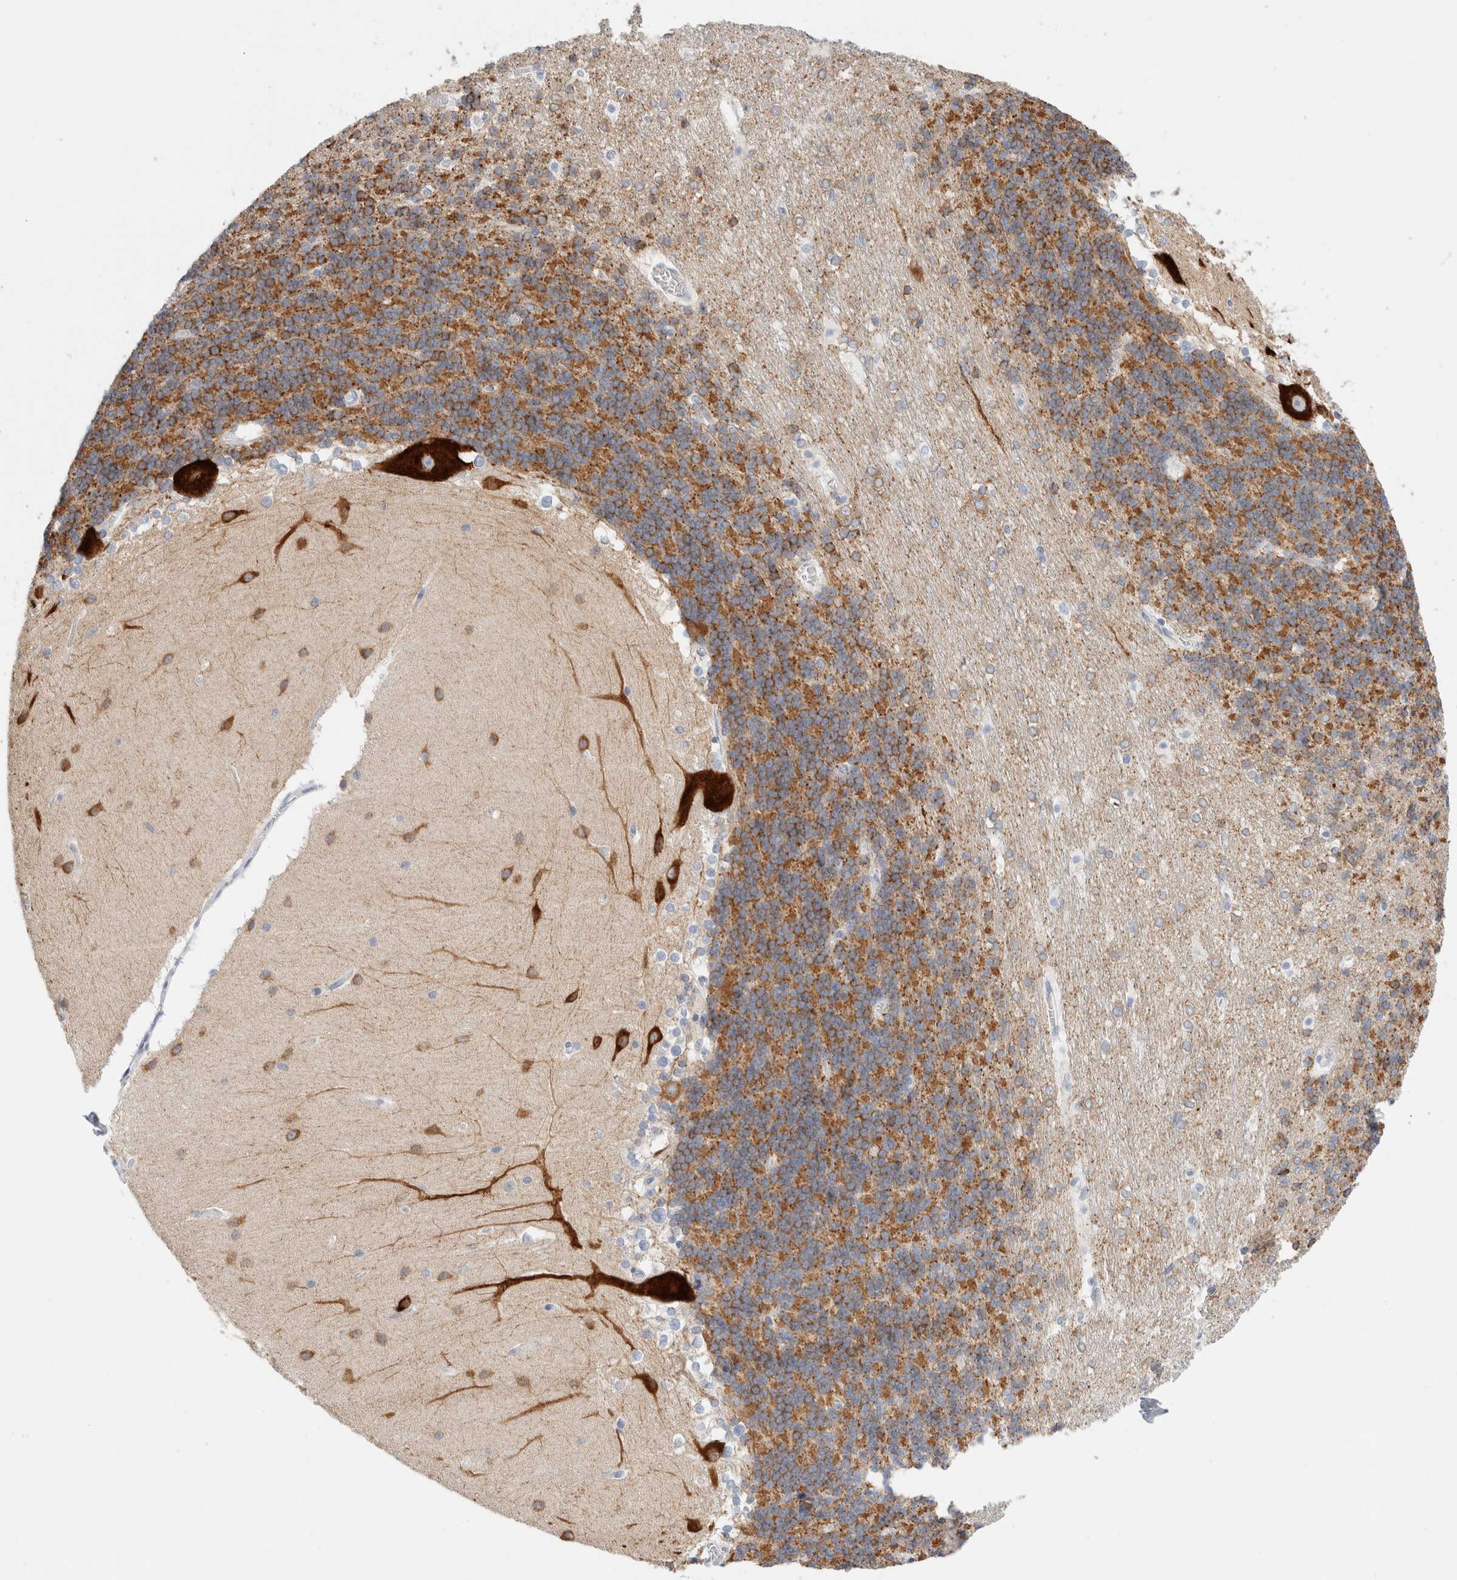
{"staining": {"intensity": "moderate", "quantity": ">75%", "location": "cytoplasmic/membranous"}, "tissue": "cerebellum", "cell_type": "Cells in granular layer", "image_type": "normal", "snomed": [{"axis": "morphology", "description": "Normal tissue, NOS"}, {"axis": "topography", "description": "Cerebellum"}], "caption": "Cerebellum stained for a protein shows moderate cytoplasmic/membranous positivity in cells in granular layer.", "gene": "GADD45G", "patient": {"sex": "female", "age": 19}}